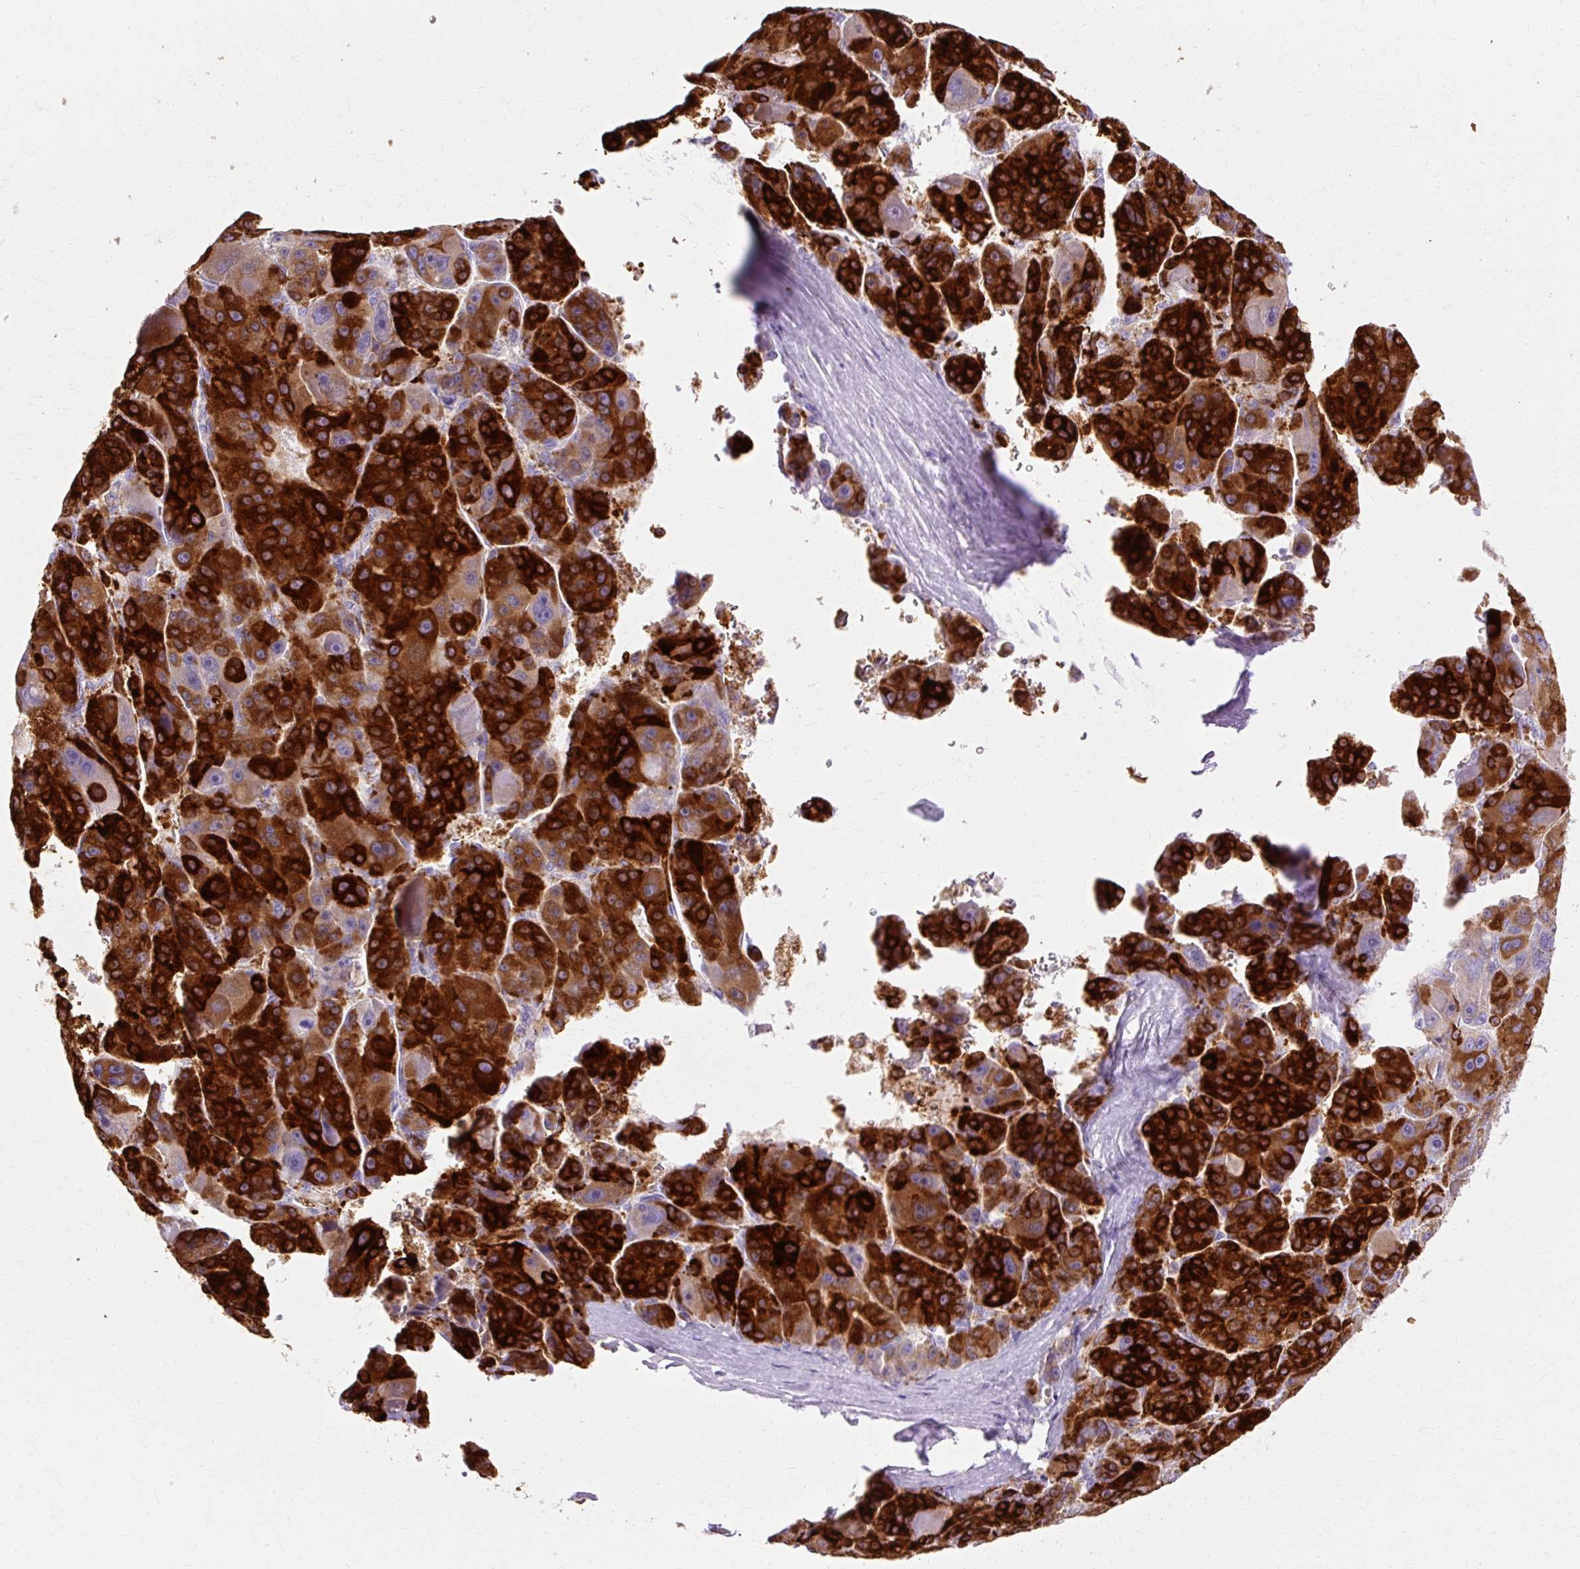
{"staining": {"intensity": "strong", "quantity": ">75%", "location": "cytoplasmic/membranous"}, "tissue": "liver cancer", "cell_type": "Tumor cells", "image_type": "cancer", "snomed": [{"axis": "morphology", "description": "Carcinoma, Hepatocellular, NOS"}, {"axis": "topography", "description": "Liver"}], "caption": "Immunohistochemistry (IHC) of human hepatocellular carcinoma (liver) demonstrates high levels of strong cytoplasmic/membranous positivity in approximately >75% of tumor cells. The protein is stained brown, and the nuclei are stained in blue (DAB (3,3'-diaminobenzidine) IHC with brightfield microscopy, high magnification).", "gene": "HSD11B1", "patient": {"sex": "male", "age": 76}}